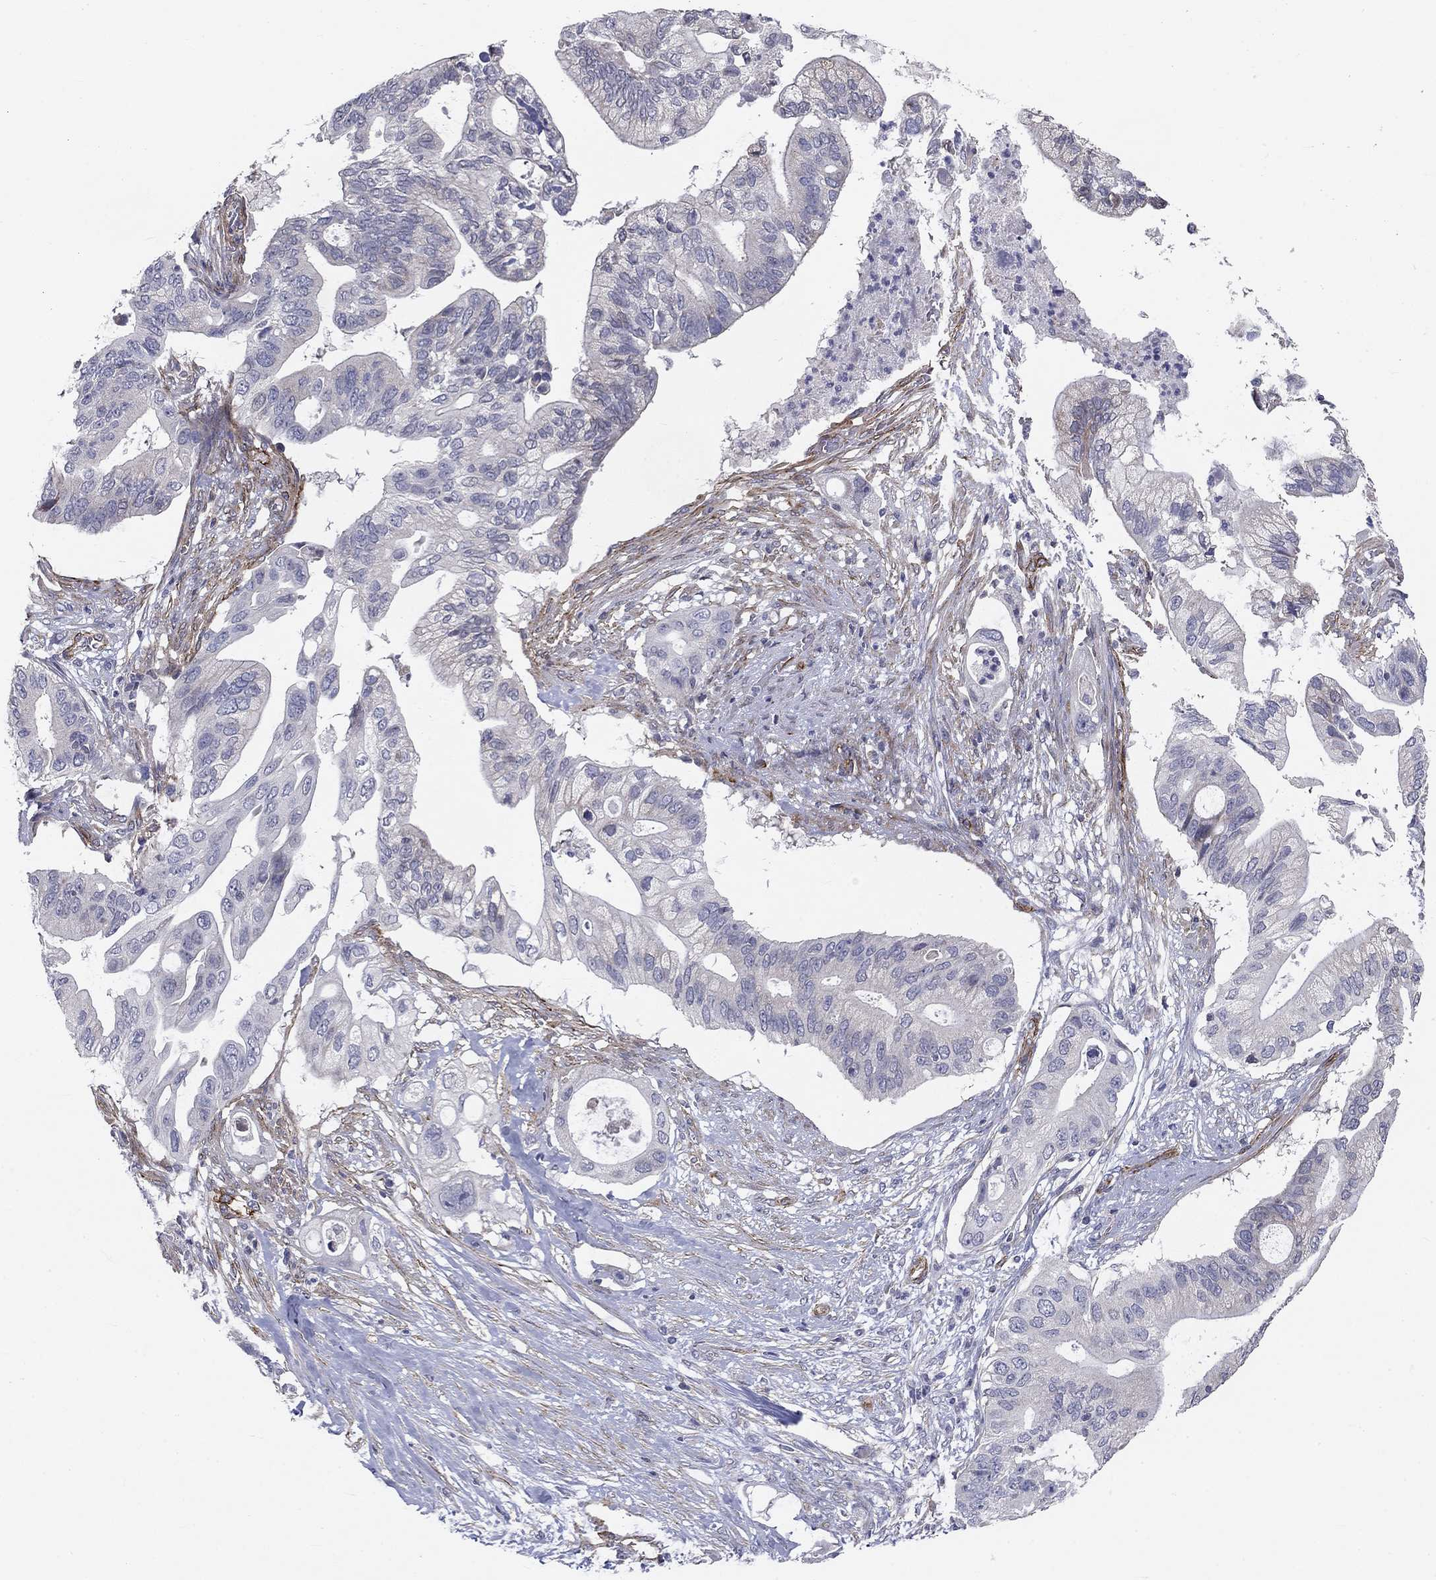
{"staining": {"intensity": "negative", "quantity": "none", "location": "none"}, "tissue": "pancreatic cancer", "cell_type": "Tumor cells", "image_type": "cancer", "snomed": [{"axis": "morphology", "description": "Adenocarcinoma, NOS"}, {"axis": "topography", "description": "Pancreas"}], "caption": "Adenocarcinoma (pancreatic) stained for a protein using immunohistochemistry demonstrates no positivity tumor cells.", "gene": "SYNC", "patient": {"sex": "female", "age": 72}}